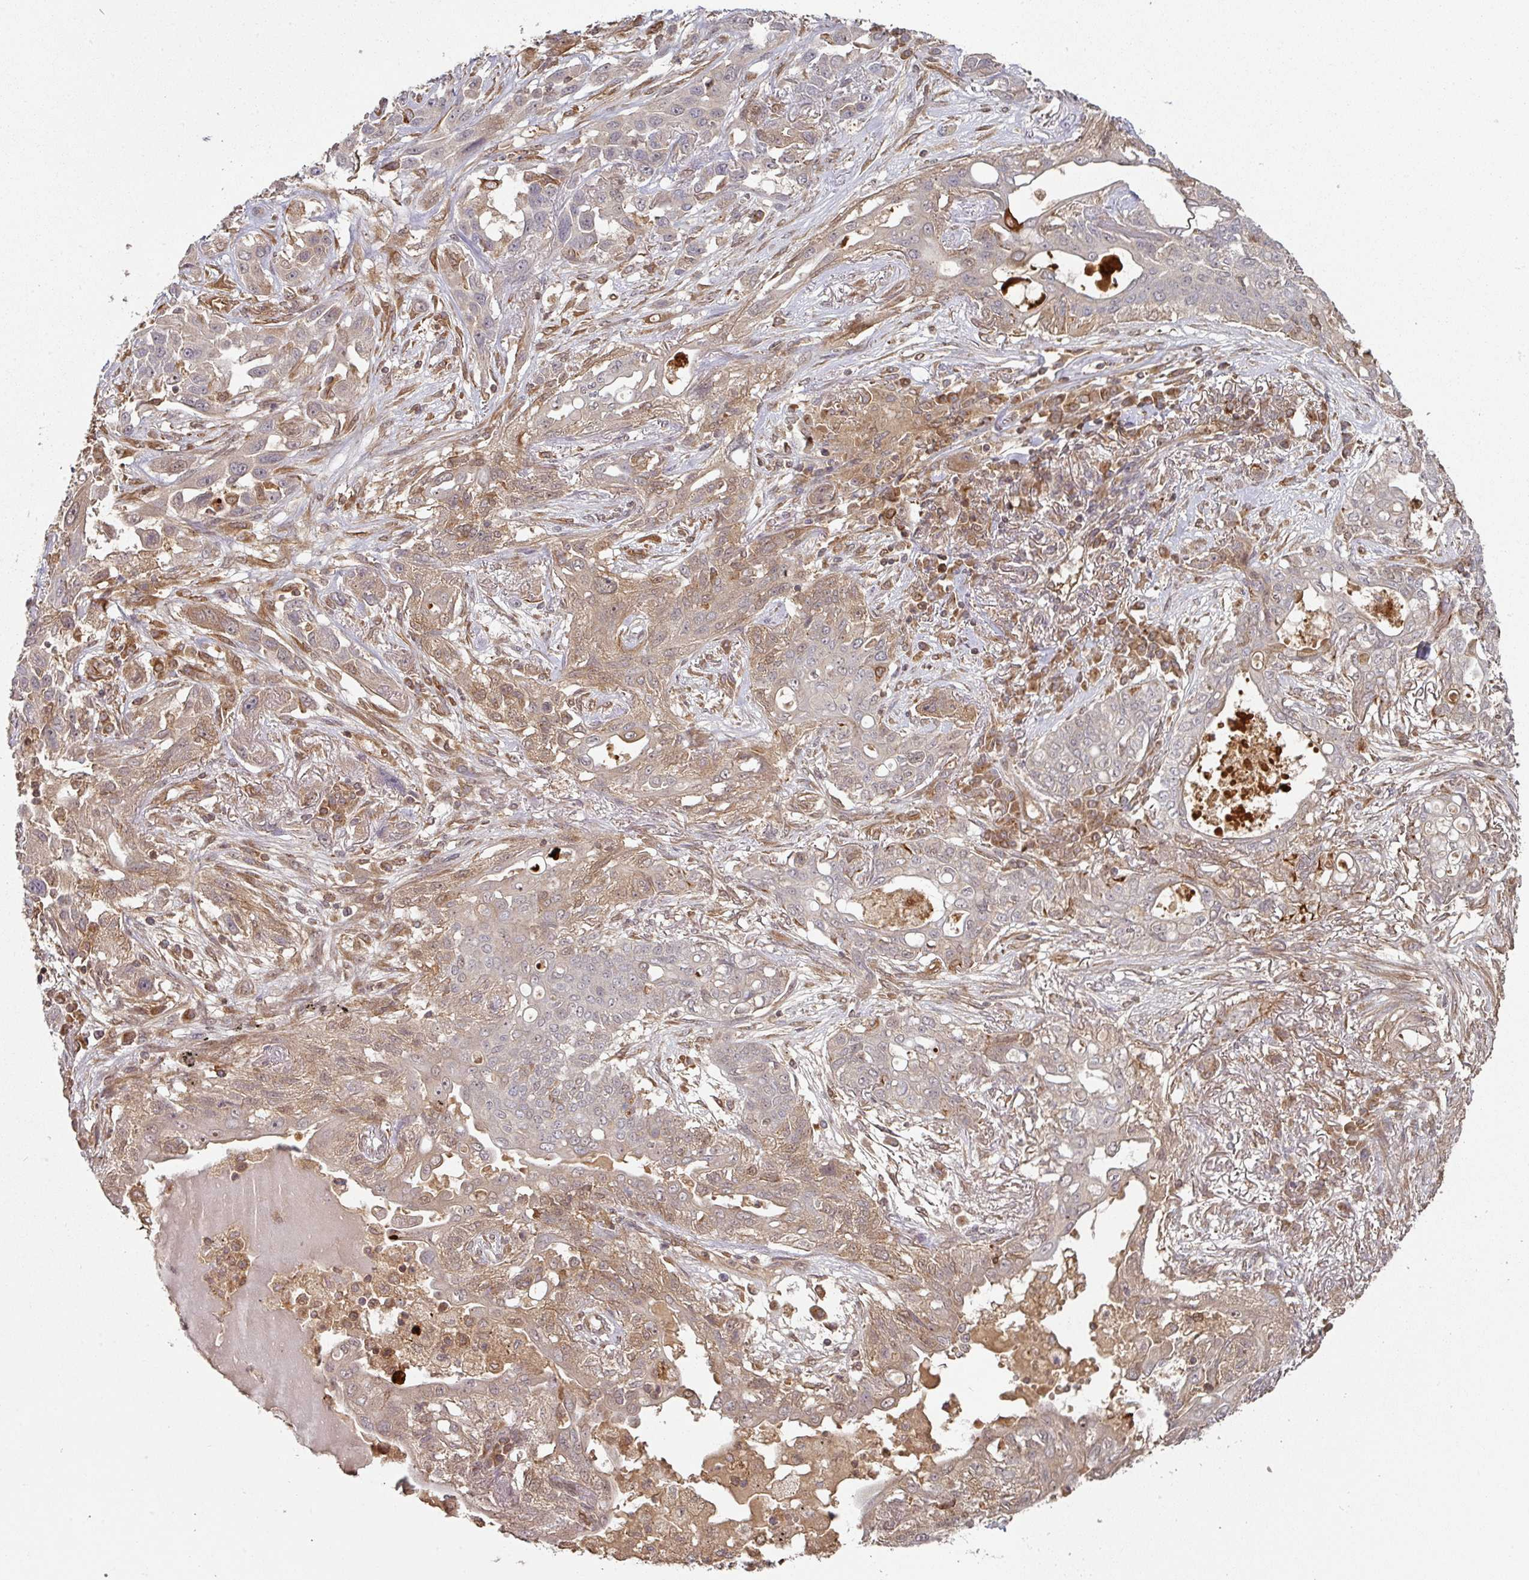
{"staining": {"intensity": "moderate", "quantity": ">75%", "location": "cytoplasmic/membranous"}, "tissue": "lung cancer", "cell_type": "Tumor cells", "image_type": "cancer", "snomed": [{"axis": "morphology", "description": "Squamous cell carcinoma, NOS"}, {"axis": "topography", "description": "Lung"}], "caption": "A medium amount of moderate cytoplasmic/membranous expression is present in approximately >75% of tumor cells in squamous cell carcinoma (lung) tissue. Immunohistochemistry (ihc) stains the protein of interest in brown and the nuclei are stained blue.", "gene": "EIF4EBP2", "patient": {"sex": "female", "age": 70}}